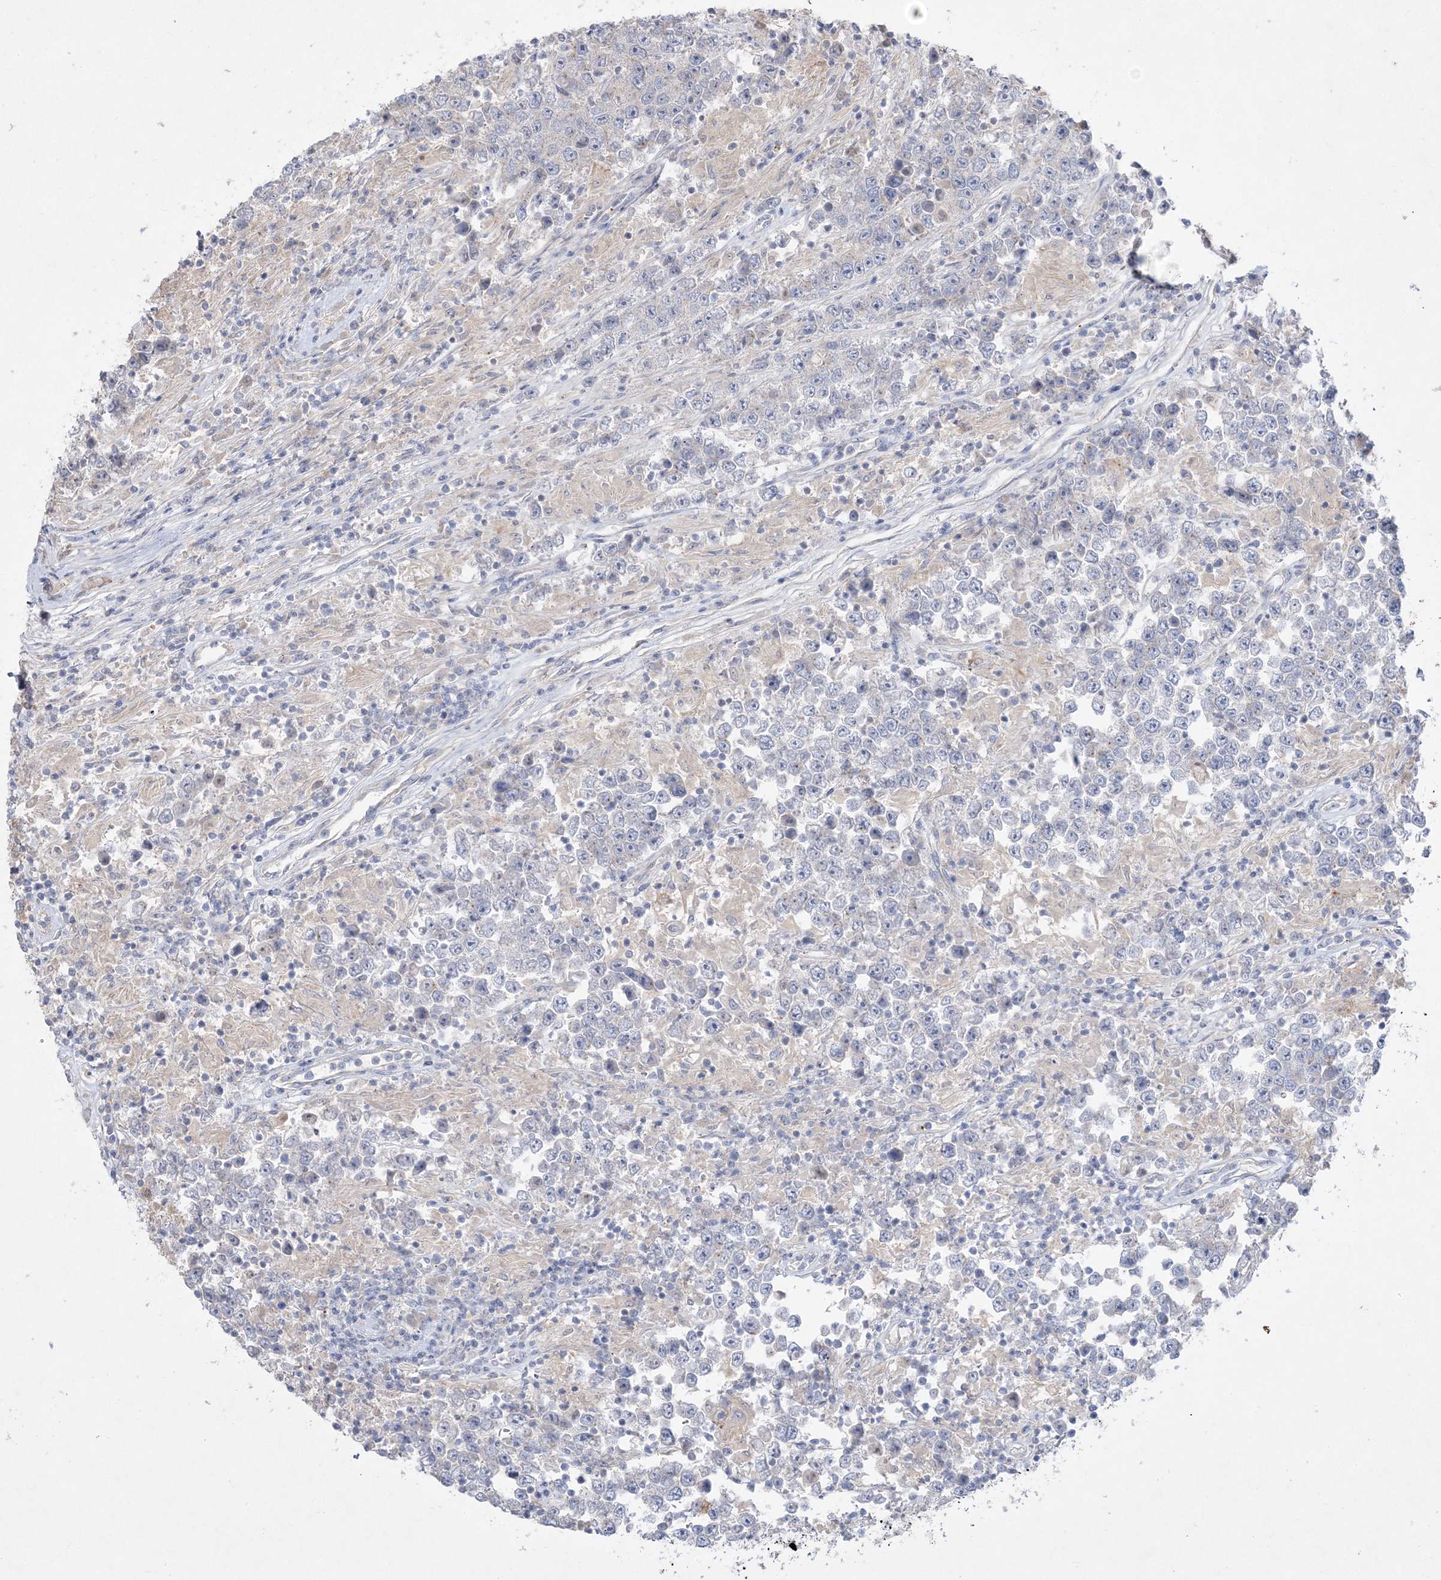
{"staining": {"intensity": "negative", "quantity": "none", "location": "none"}, "tissue": "testis cancer", "cell_type": "Tumor cells", "image_type": "cancer", "snomed": [{"axis": "morphology", "description": "Normal tissue, NOS"}, {"axis": "morphology", "description": "Urothelial carcinoma, High grade"}, {"axis": "morphology", "description": "Seminoma, NOS"}, {"axis": "morphology", "description": "Carcinoma, Embryonal, NOS"}, {"axis": "topography", "description": "Urinary bladder"}, {"axis": "topography", "description": "Testis"}], "caption": "IHC photomicrograph of human testis cancer (seminoma) stained for a protein (brown), which shows no staining in tumor cells.", "gene": "ADCK2", "patient": {"sex": "male", "age": 41}}